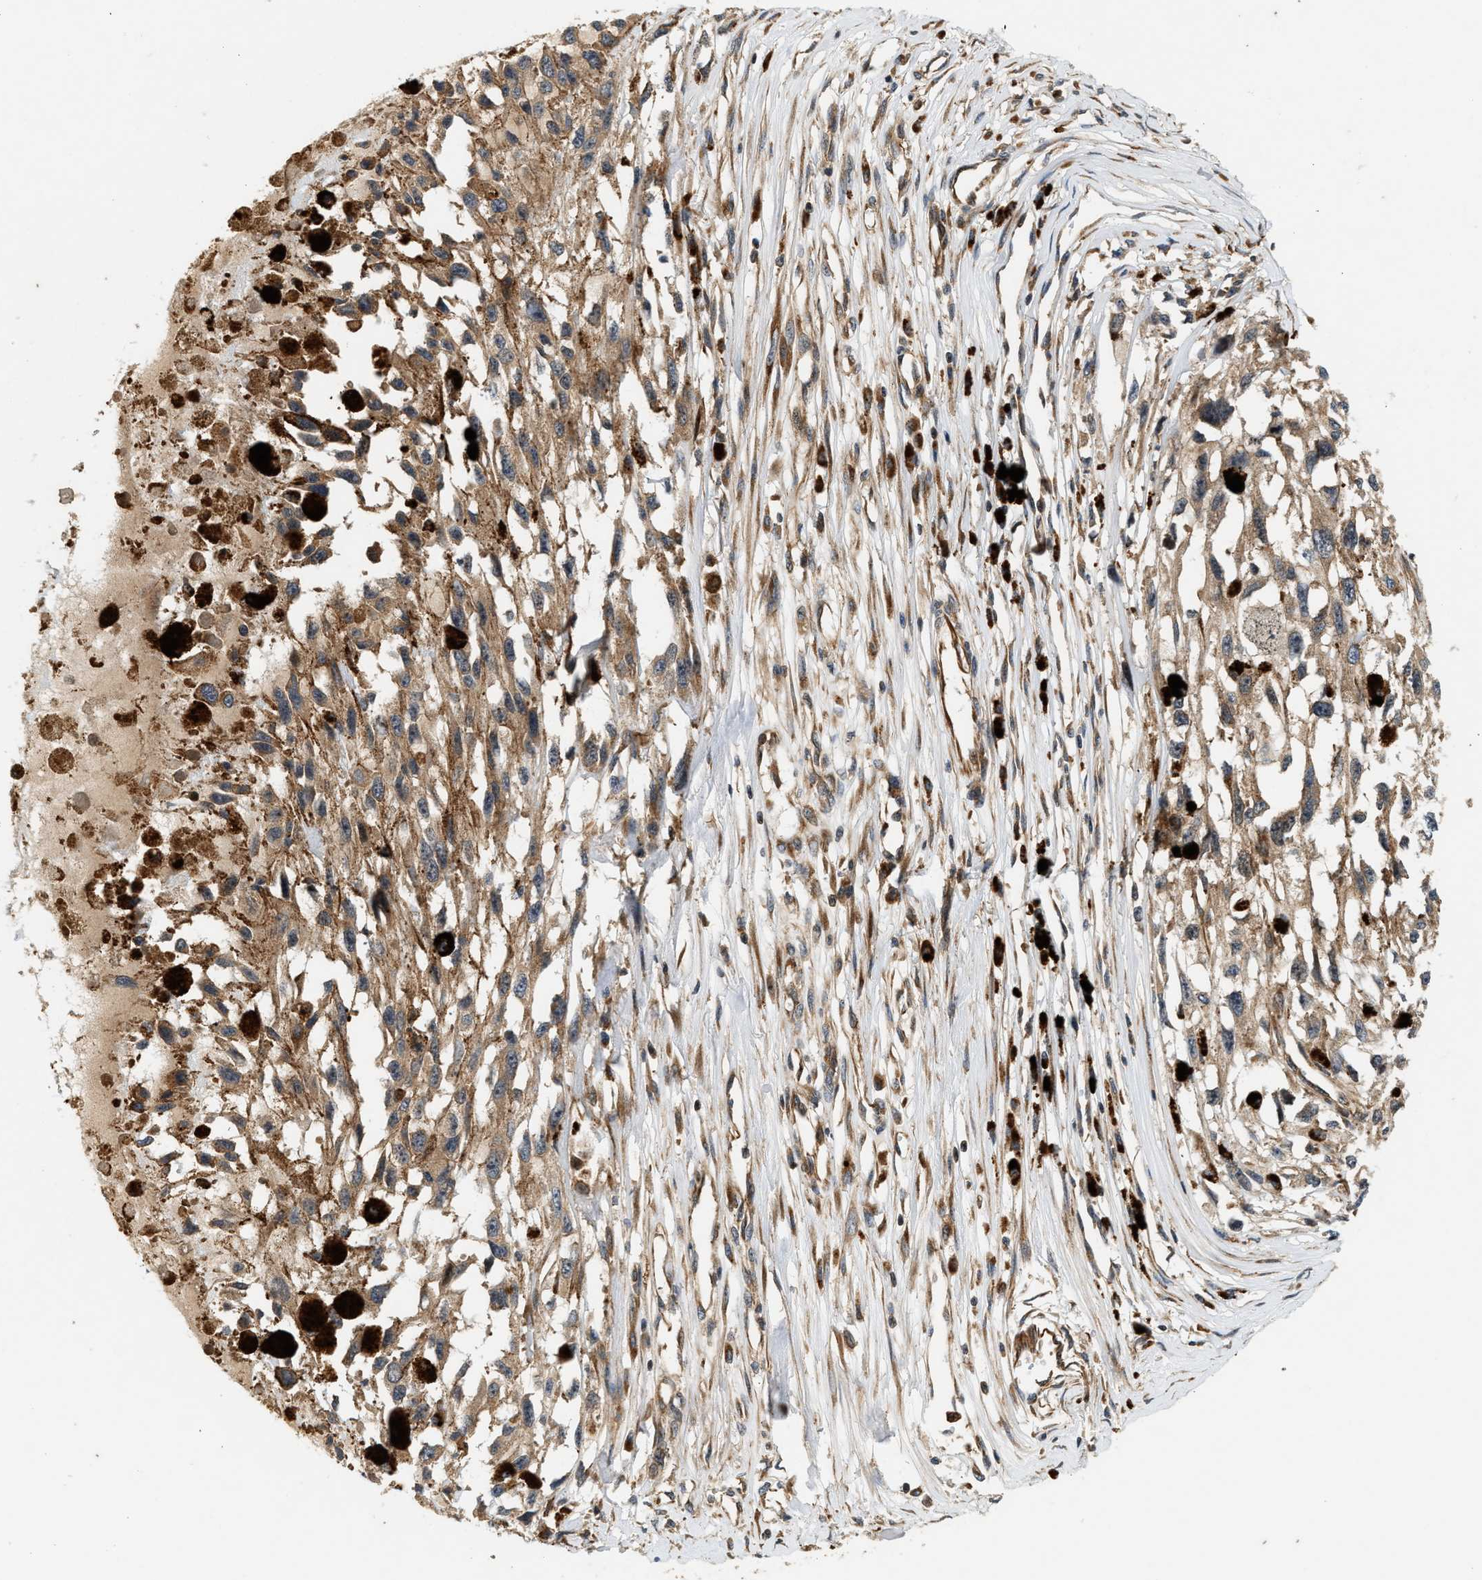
{"staining": {"intensity": "weak", "quantity": ">75%", "location": "cytoplasmic/membranous"}, "tissue": "melanoma", "cell_type": "Tumor cells", "image_type": "cancer", "snomed": [{"axis": "morphology", "description": "Malignant melanoma, Metastatic site"}, {"axis": "topography", "description": "Lymph node"}], "caption": "Melanoma stained for a protein displays weak cytoplasmic/membranous positivity in tumor cells.", "gene": "SAMD9", "patient": {"sex": "male", "age": 59}}